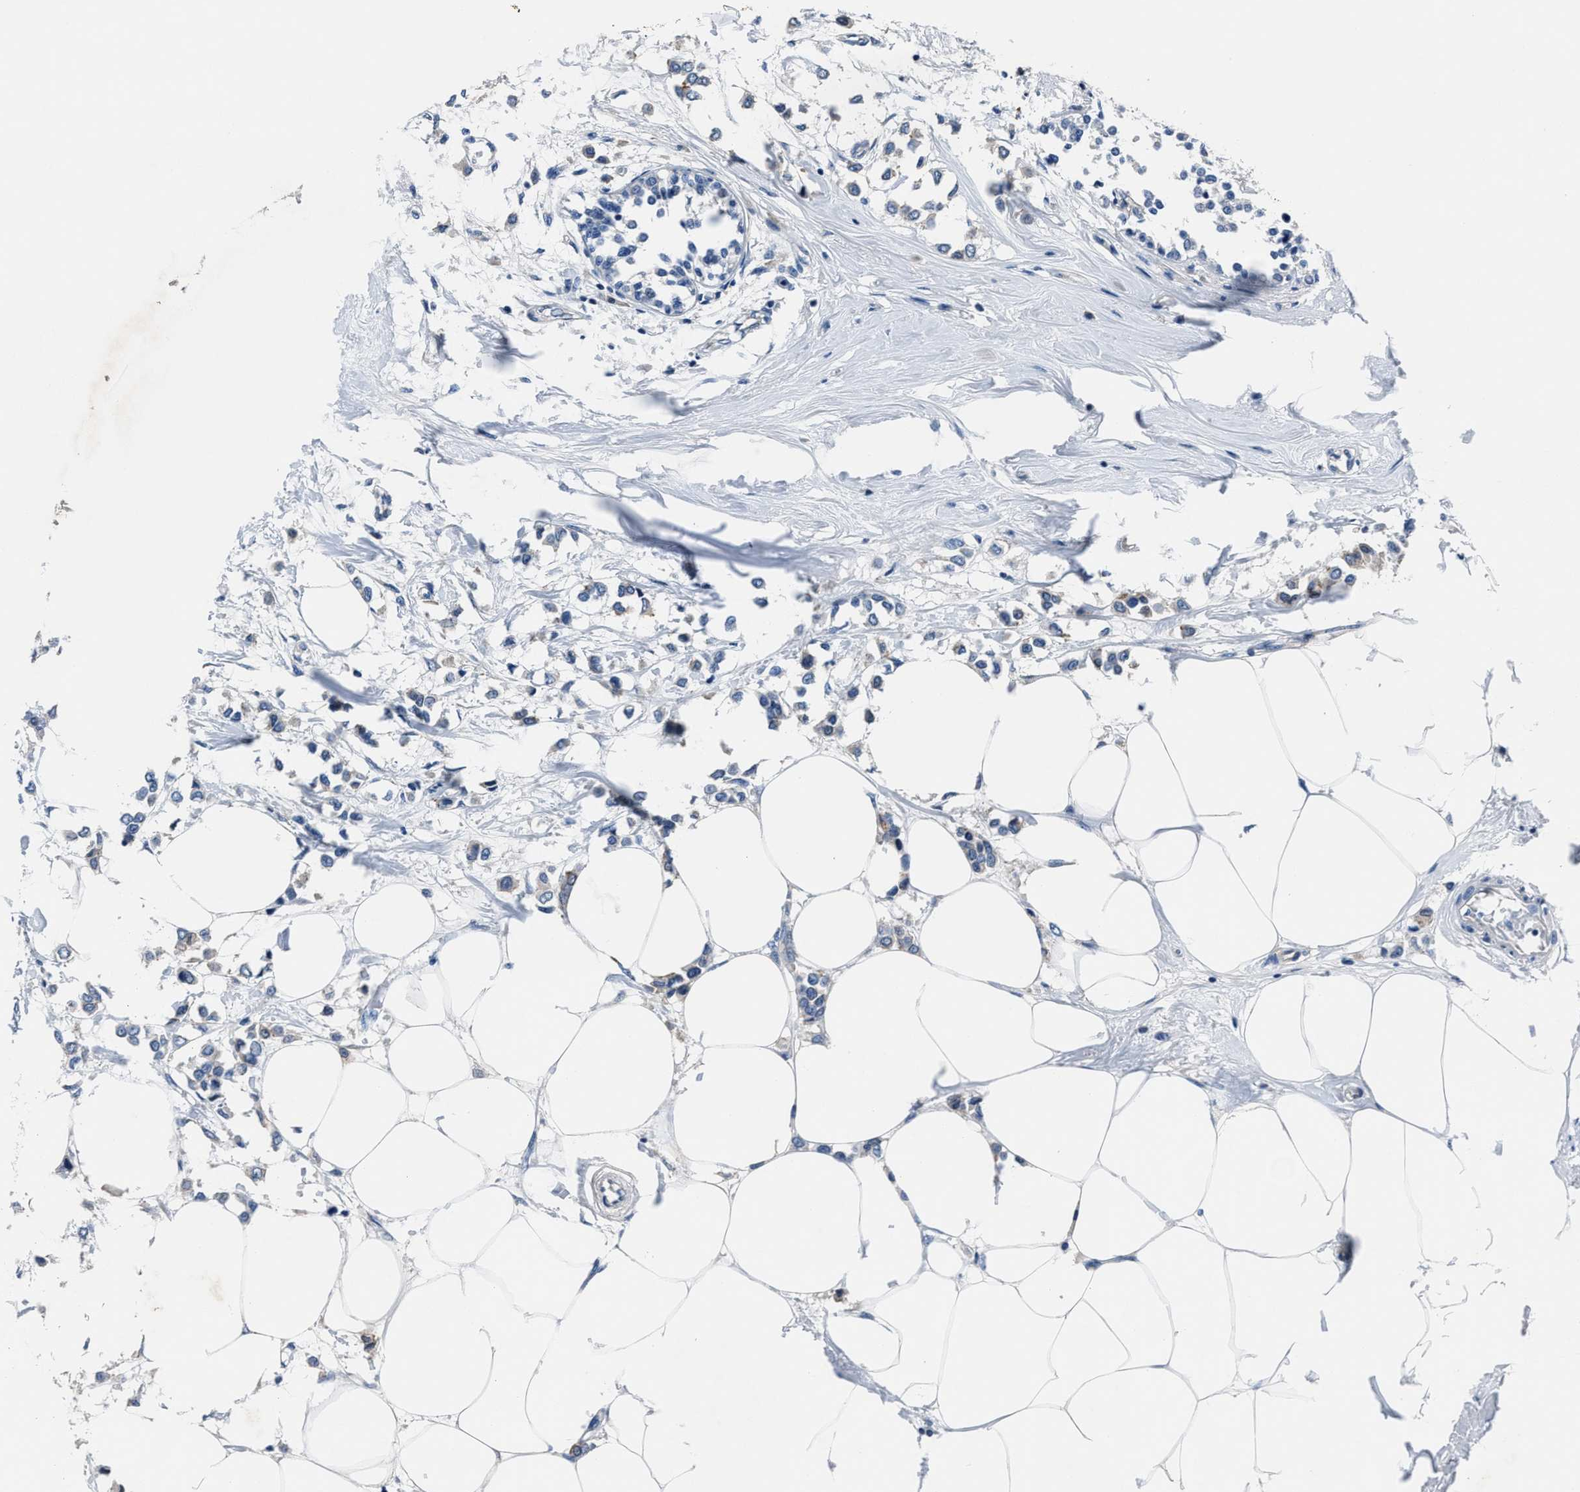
{"staining": {"intensity": "negative", "quantity": "none", "location": "none"}, "tissue": "breast cancer", "cell_type": "Tumor cells", "image_type": "cancer", "snomed": [{"axis": "morphology", "description": "Lobular carcinoma"}, {"axis": "topography", "description": "Breast"}], "caption": "A high-resolution photomicrograph shows IHC staining of breast cancer (lobular carcinoma), which displays no significant positivity in tumor cells.", "gene": "LMO7", "patient": {"sex": "female", "age": 51}}